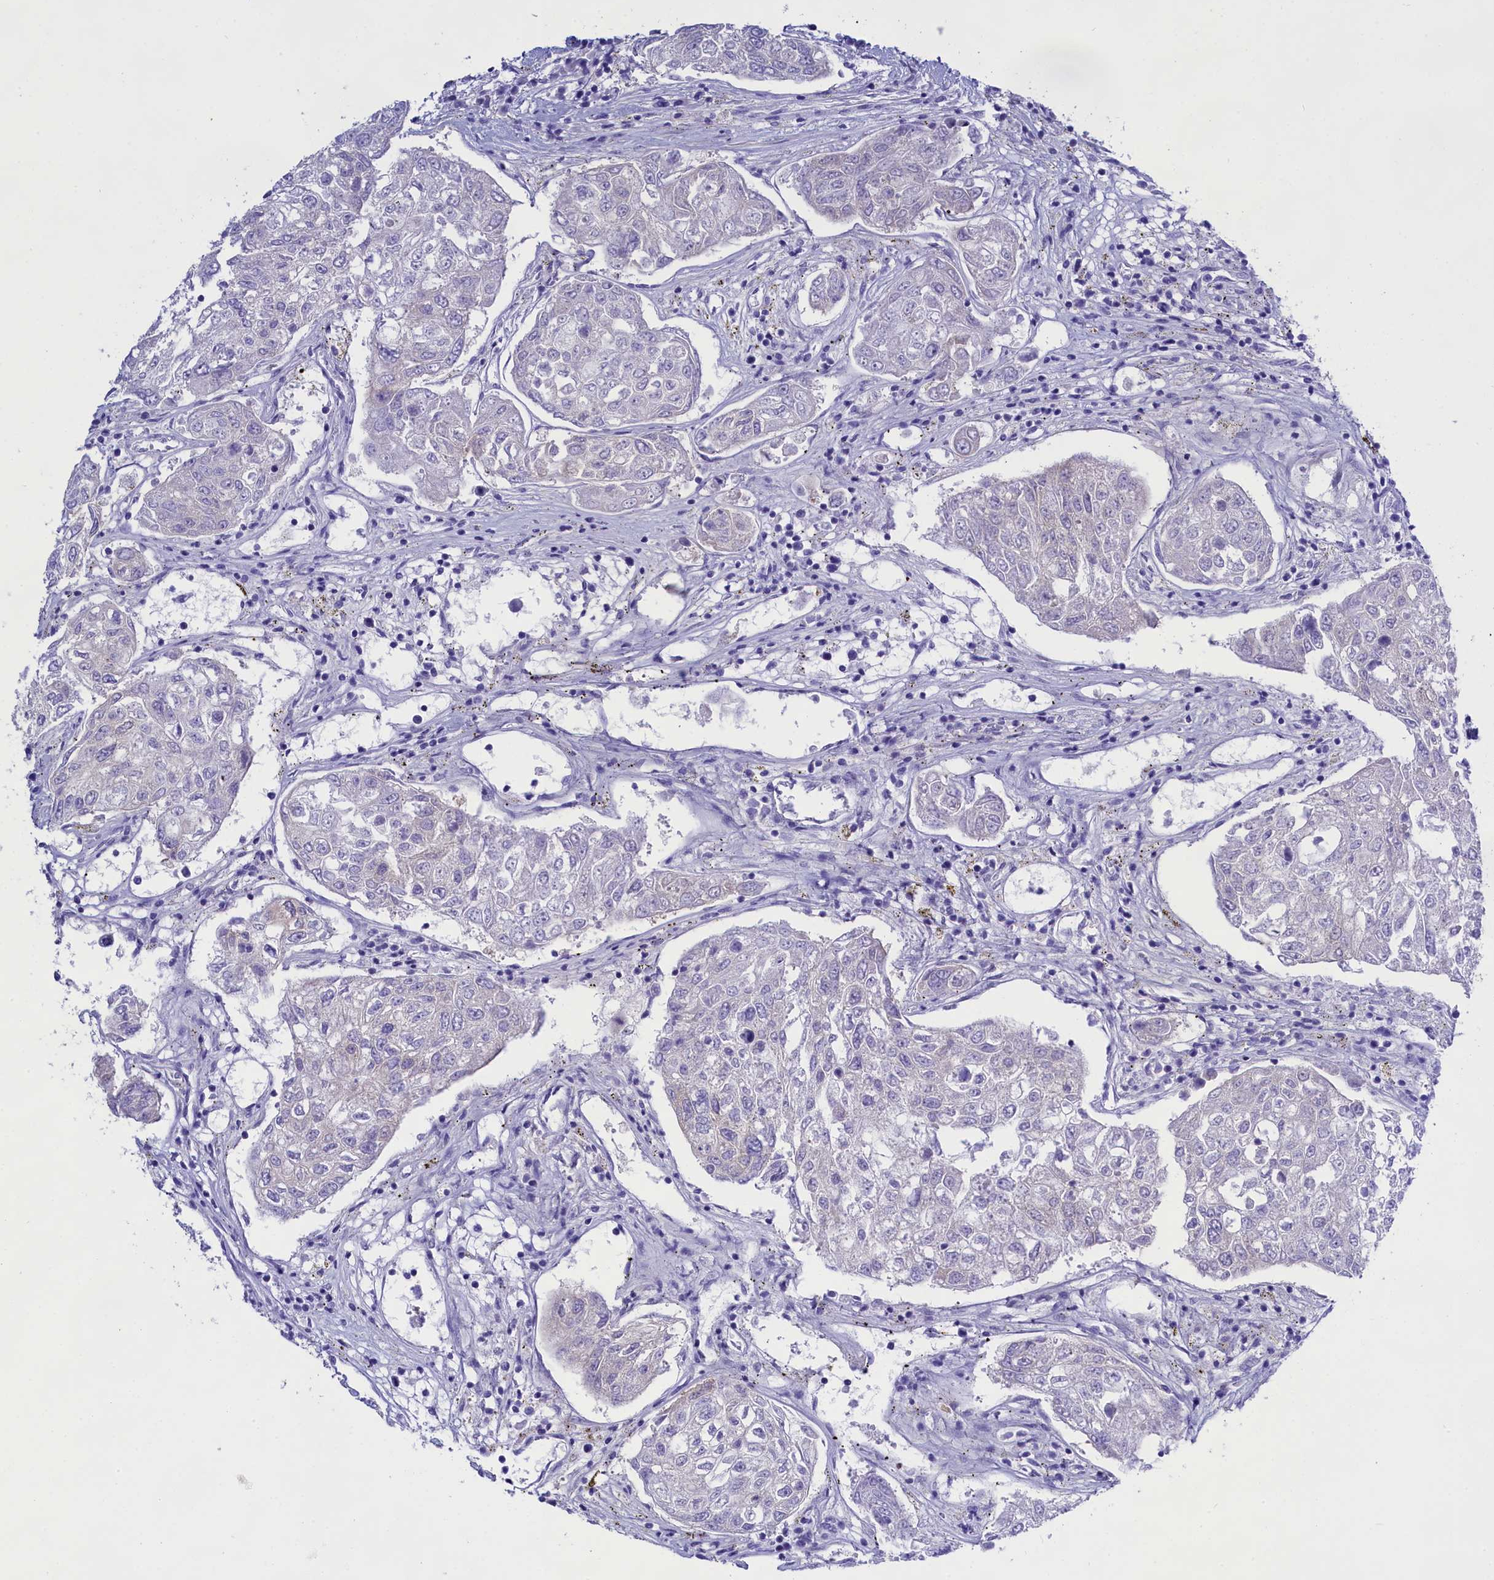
{"staining": {"intensity": "negative", "quantity": "none", "location": "none"}, "tissue": "urothelial cancer", "cell_type": "Tumor cells", "image_type": "cancer", "snomed": [{"axis": "morphology", "description": "Urothelial carcinoma, High grade"}, {"axis": "topography", "description": "Lymph node"}, {"axis": "topography", "description": "Urinary bladder"}], "caption": "IHC histopathology image of neoplastic tissue: human urothelial carcinoma (high-grade) stained with DAB displays no significant protein staining in tumor cells. (Stains: DAB (3,3'-diaminobenzidine) immunohistochemistry (IHC) with hematoxylin counter stain, Microscopy: brightfield microscopy at high magnification).", "gene": "PPP1R13L", "patient": {"sex": "male", "age": 51}}